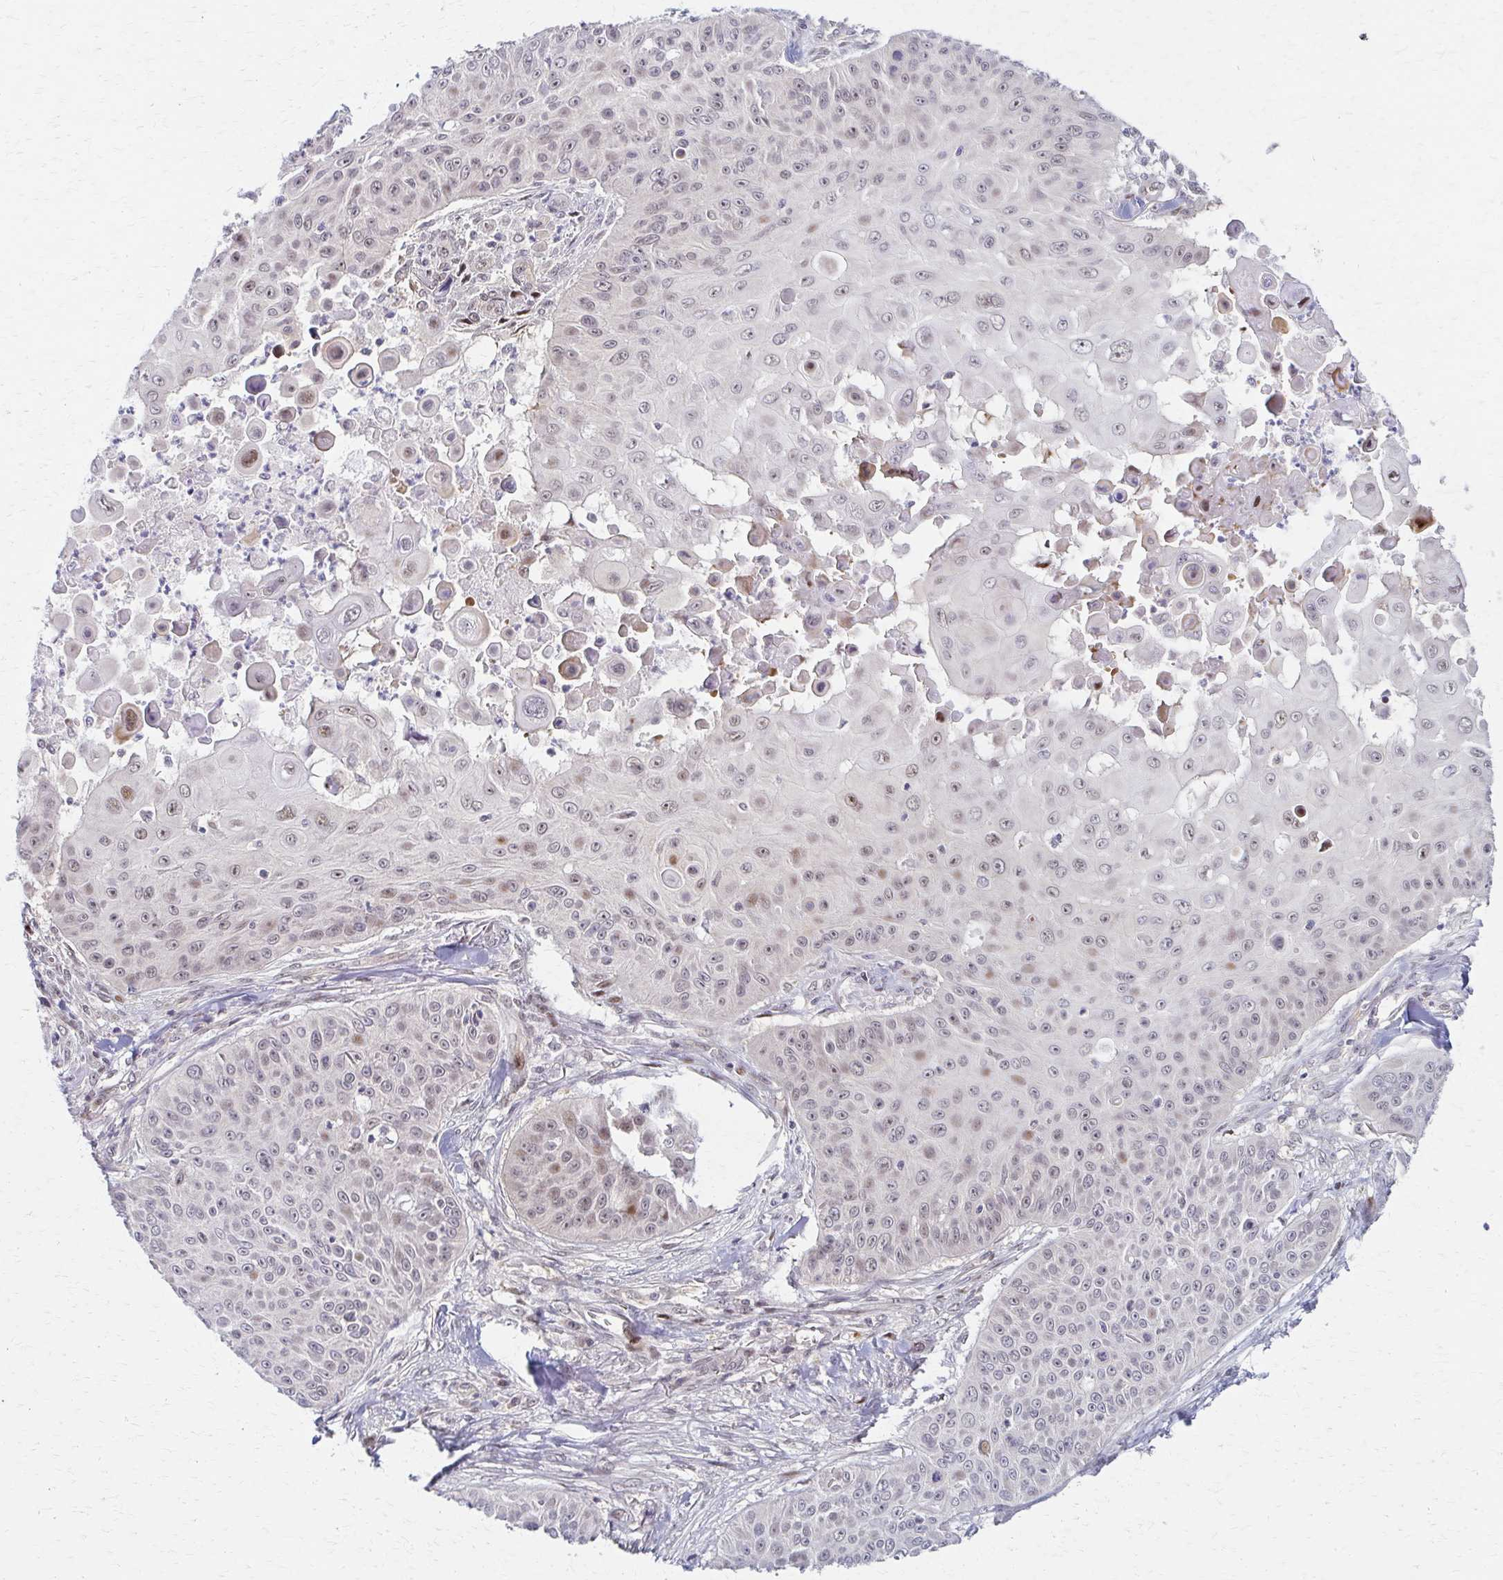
{"staining": {"intensity": "weak", "quantity": "25%-75%", "location": "nuclear"}, "tissue": "skin cancer", "cell_type": "Tumor cells", "image_type": "cancer", "snomed": [{"axis": "morphology", "description": "Squamous cell carcinoma, NOS"}, {"axis": "topography", "description": "Skin"}], "caption": "Skin squamous cell carcinoma tissue reveals weak nuclear expression in approximately 25%-75% of tumor cells", "gene": "PSMD7", "patient": {"sex": "male", "age": 82}}